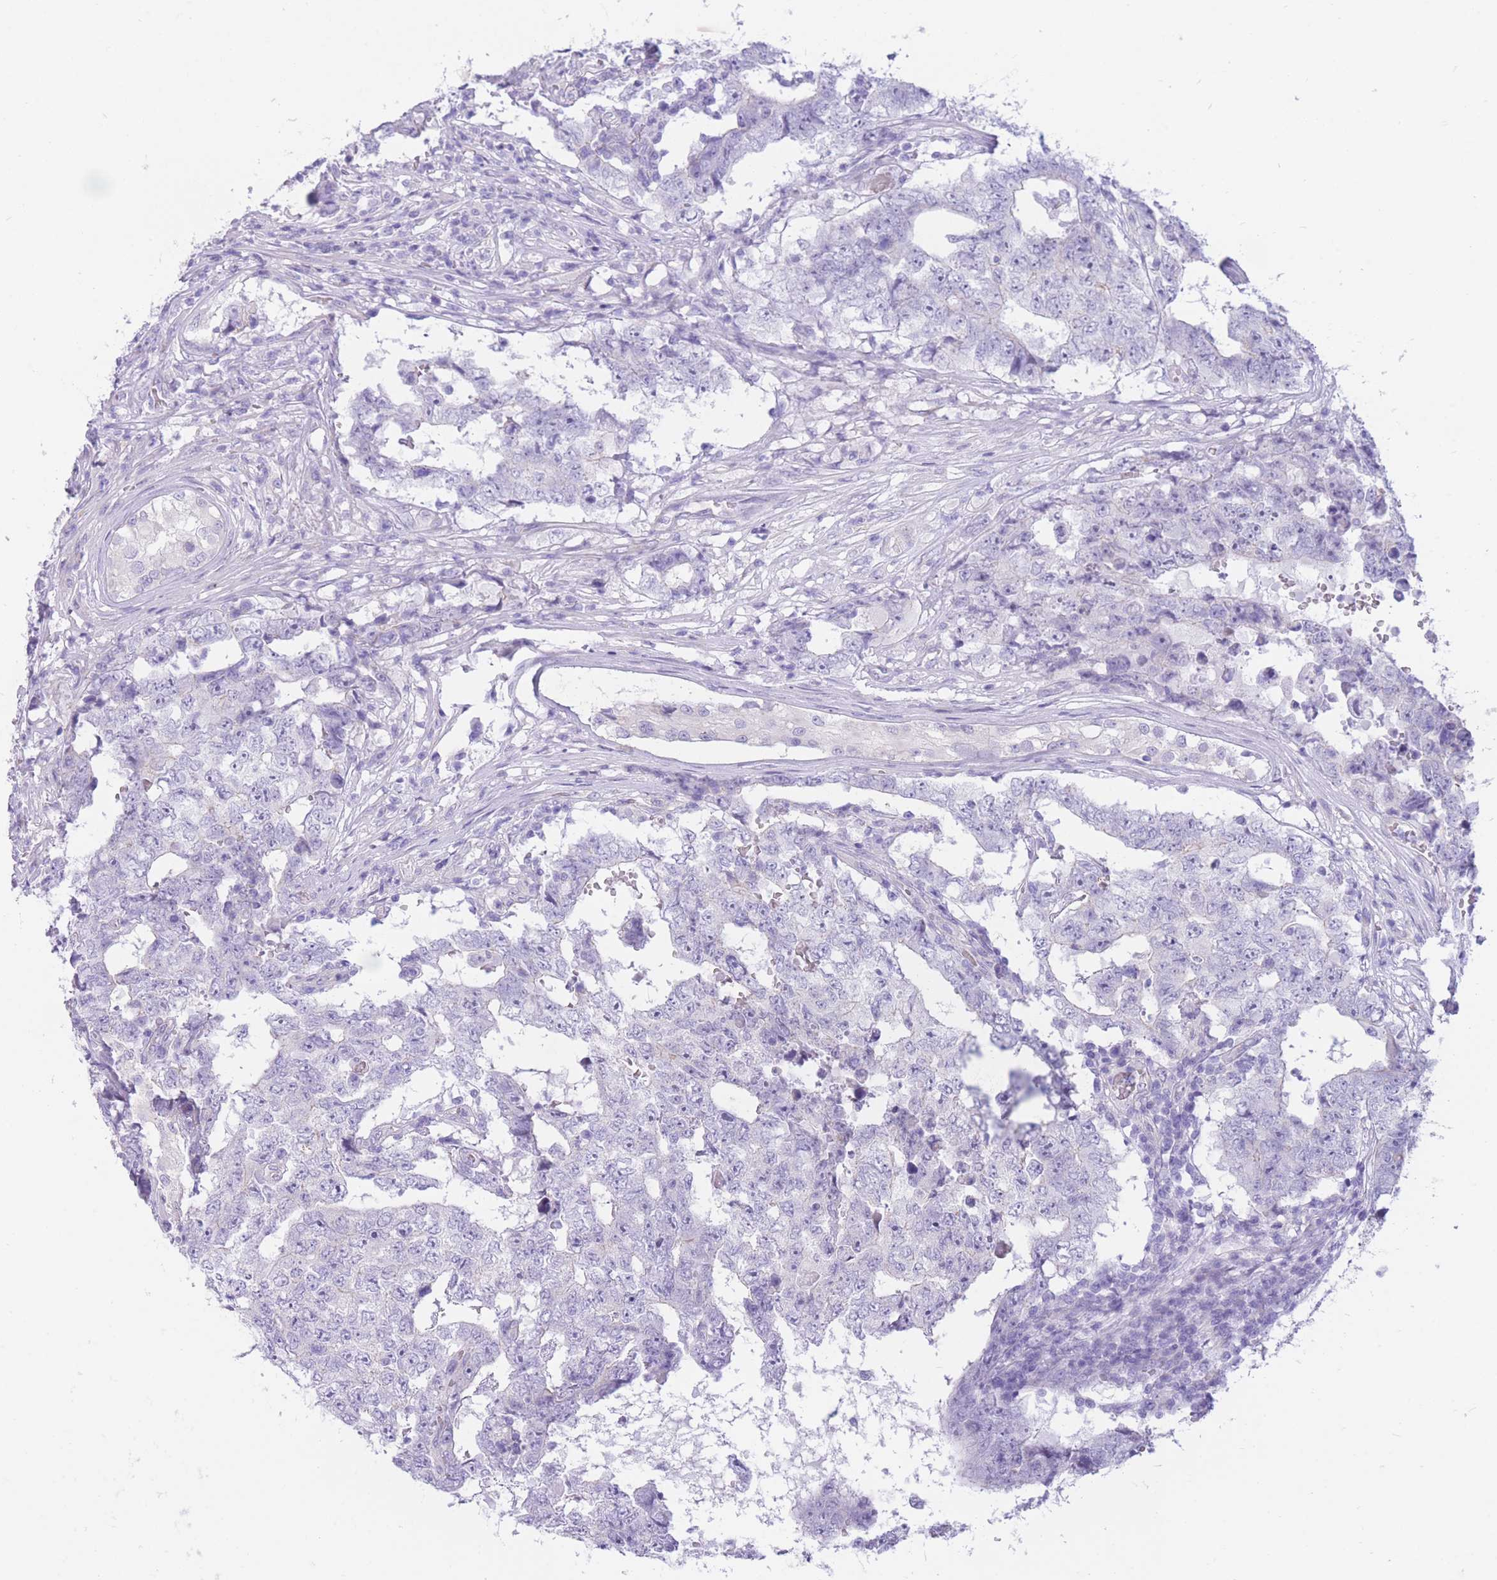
{"staining": {"intensity": "negative", "quantity": "none", "location": "none"}, "tissue": "testis cancer", "cell_type": "Tumor cells", "image_type": "cancer", "snomed": [{"axis": "morphology", "description": "Carcinoma, Embryonal, NOS"}, {"axis": "topography", "description": "Testis"}], "caption": "High power microscopy image of an immunohistochemistry (IHC) photomicrograph of testis embryonal carcinoma, revealing no significant expression in tumor cells.", "gene": "ZNF311", "patient": {"sex": "male", "age": 25}}